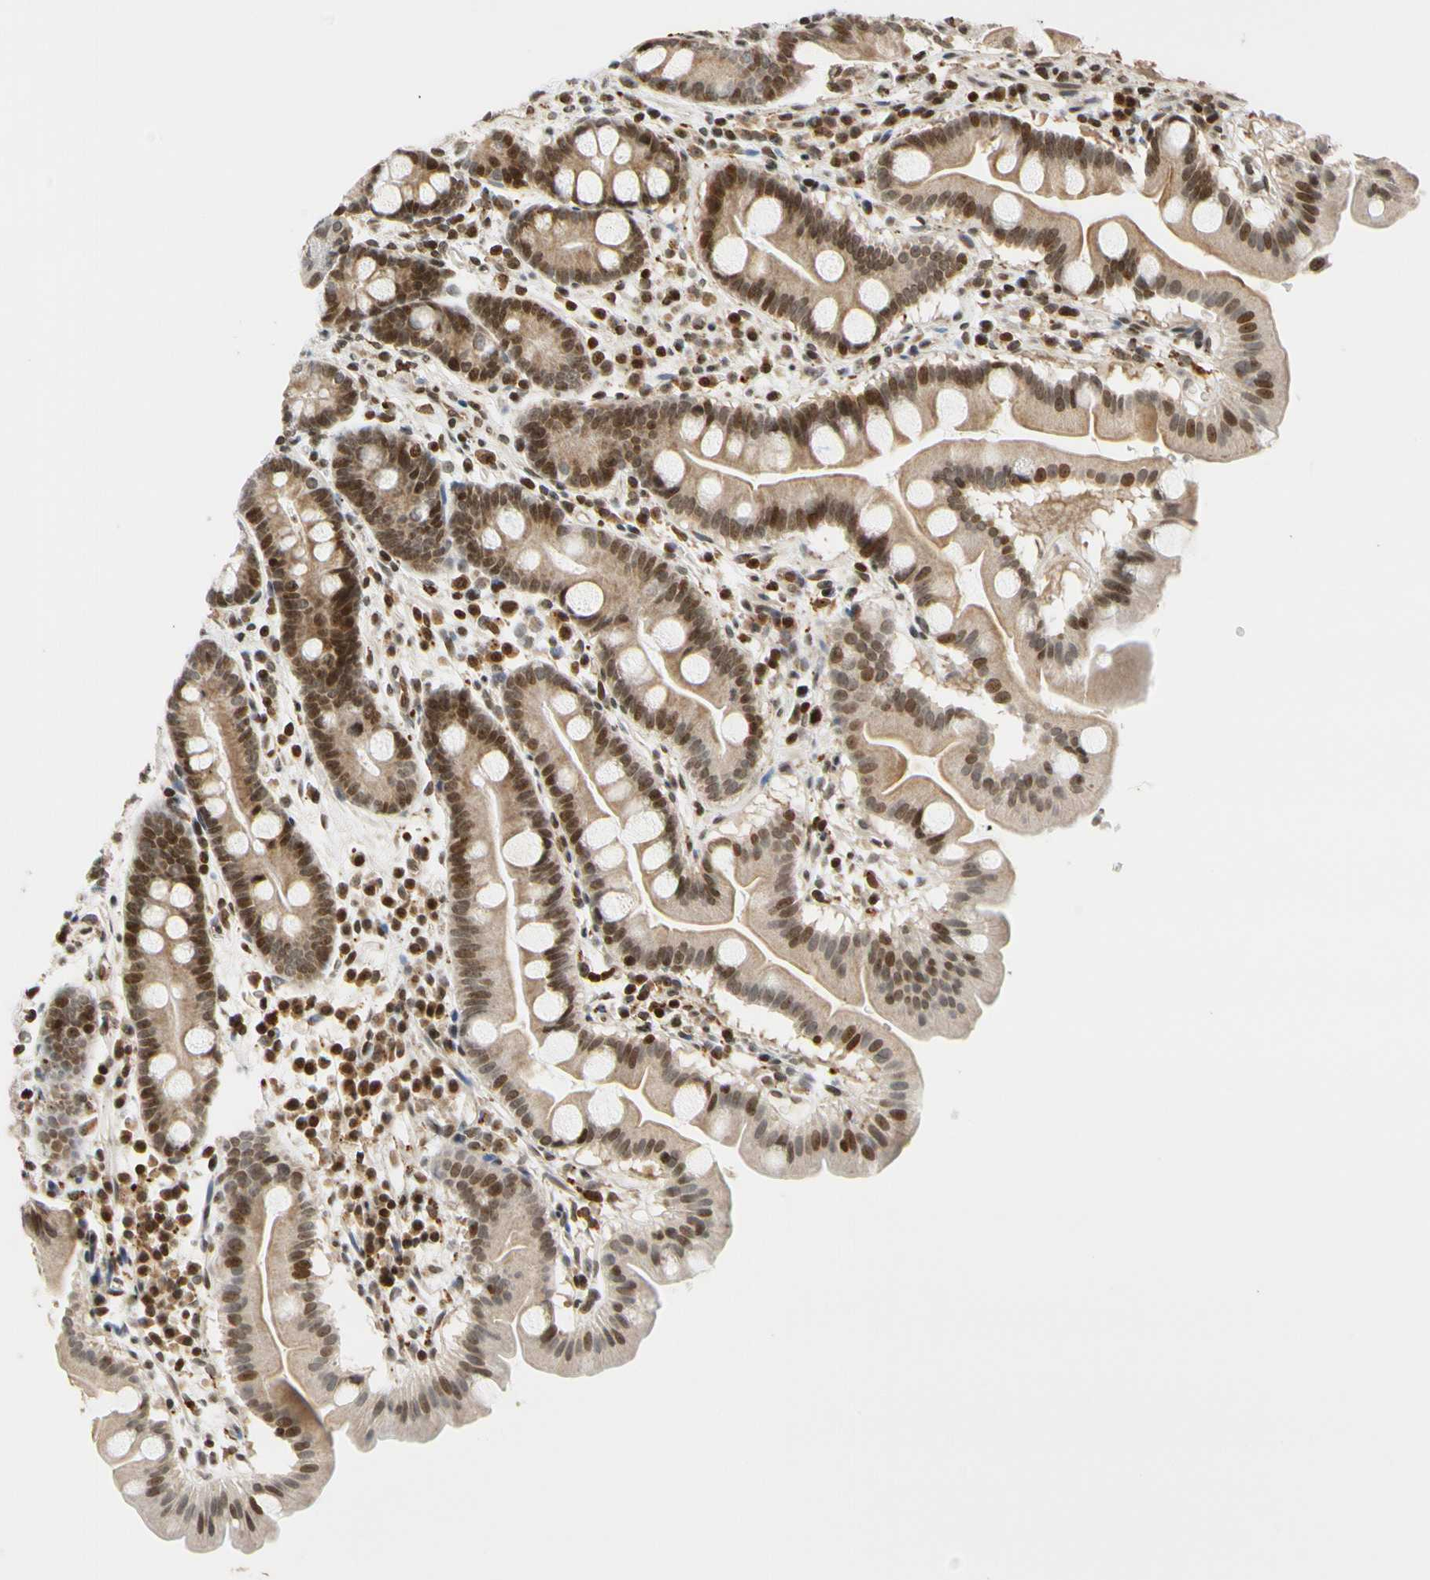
{"staining": {"intensity": "moderate", "quantity": ">75%", "location": "cytoplasmic/membranous,nuclear"}, "tissue": "duodenum", "cell_type": "Glandular cells", "image_type": "normal", "snomed": [{"axis": "morphology", "description": "Normal tissue, NOS"}, {"axis": "topography", "description": "Duodenum"}], "caption": "Immunohistochemical staining of unremarkable duodenum displays >75% levels of moderate cytoplasmic/membranous,nuclear protein positivity in approximately >75% of glandular cells.", "gene": "CDK7", "patient": {"sex": "male", "age": 50}}